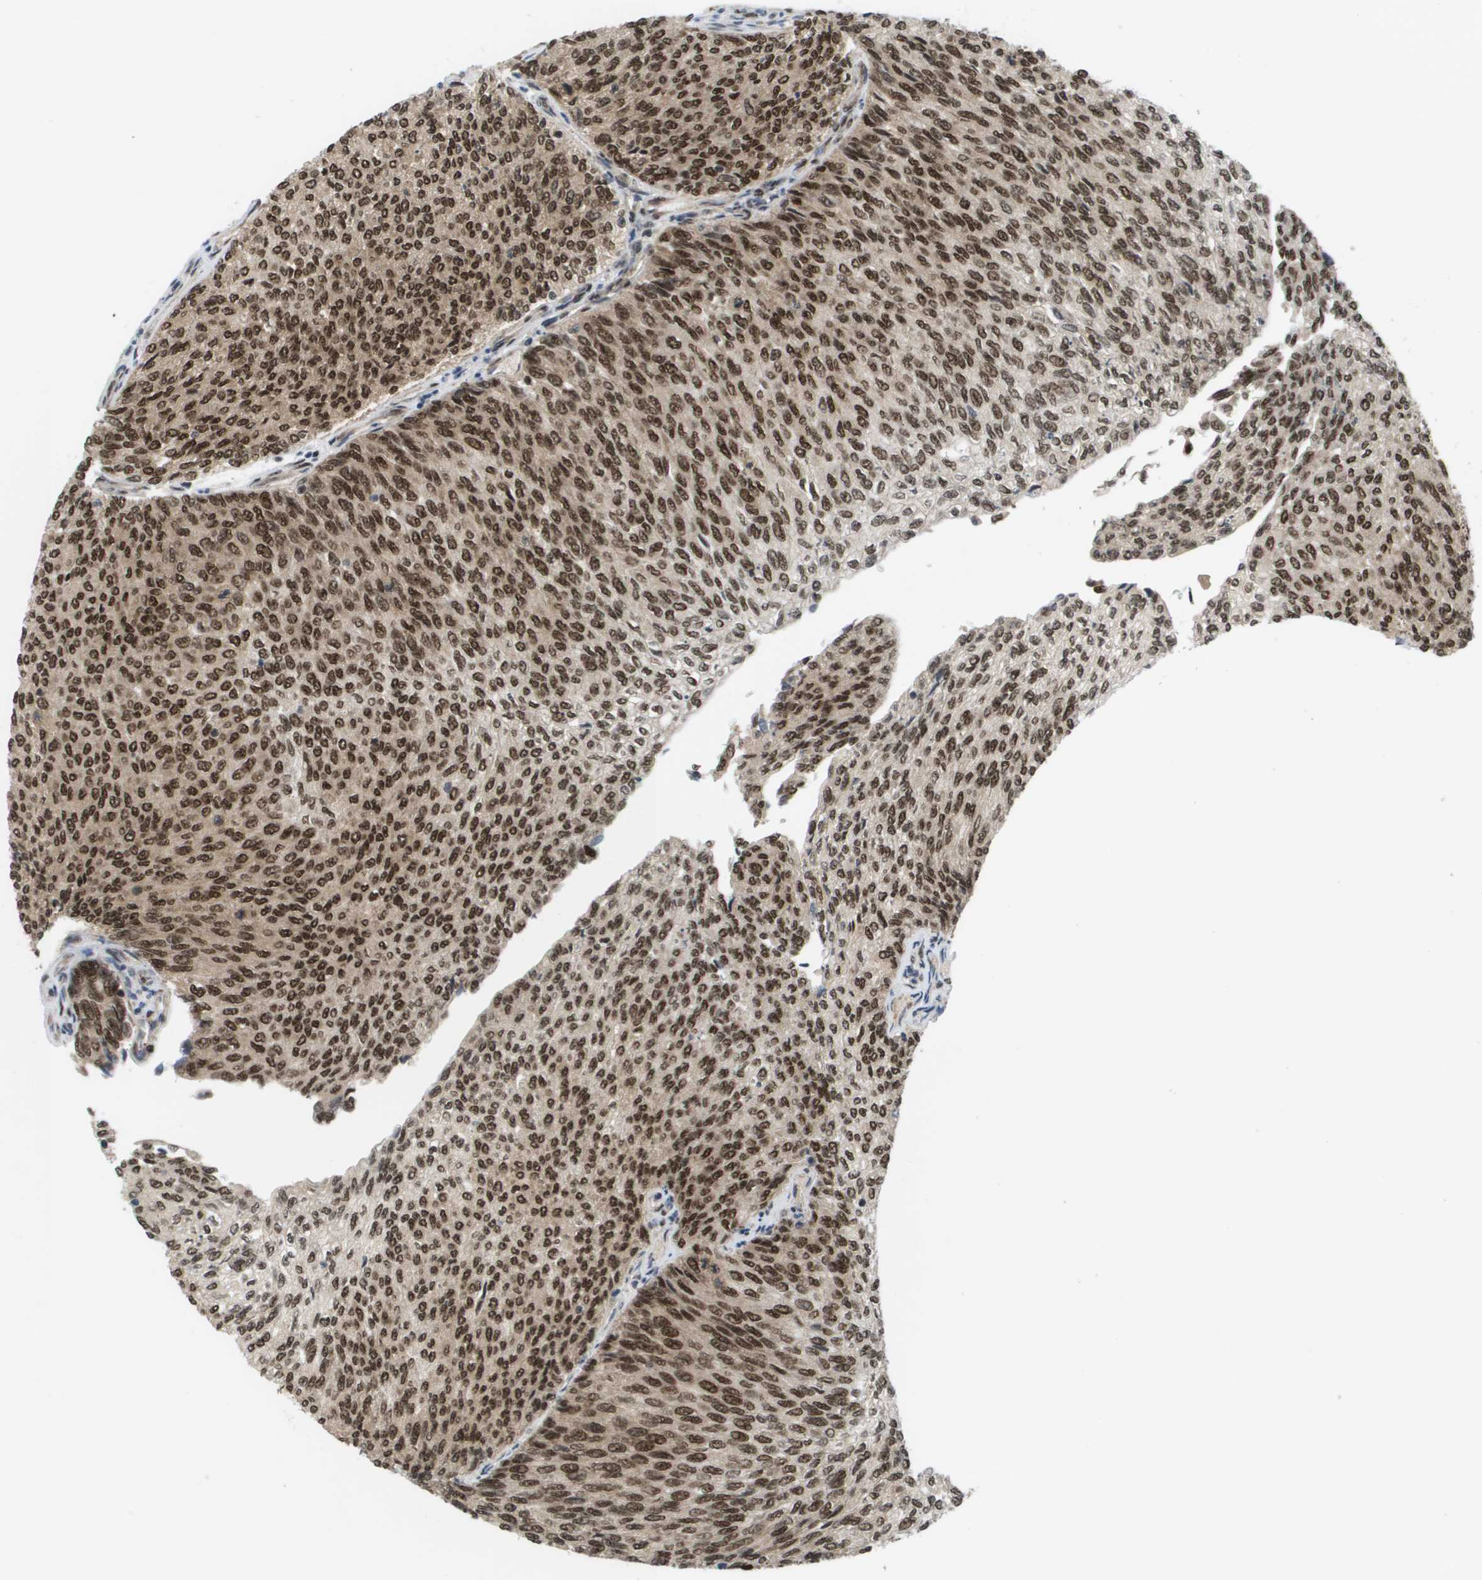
{"staining": {"intensity": "strong", "quantity": ">75%", "location": "cytoplasmic/membranous,nuclear"}, "tissue": "urothelial cancer", "cell_type": "Tumor cells", "image_type": "cancer", "snomed": [{"axis": "morphology", "description": "Urothelial carcinoma, Low grade"}, {"axis": "topography", "description": "Urinary bladder"}], "caption": "Protein expression analysis of human urothelial cancer reveals strong cytoplasmic/membranous and nuclear staining in about >75% of tumor cells.", "gene": "PRCC", "patient": {"sex": "female", "age": 79}}